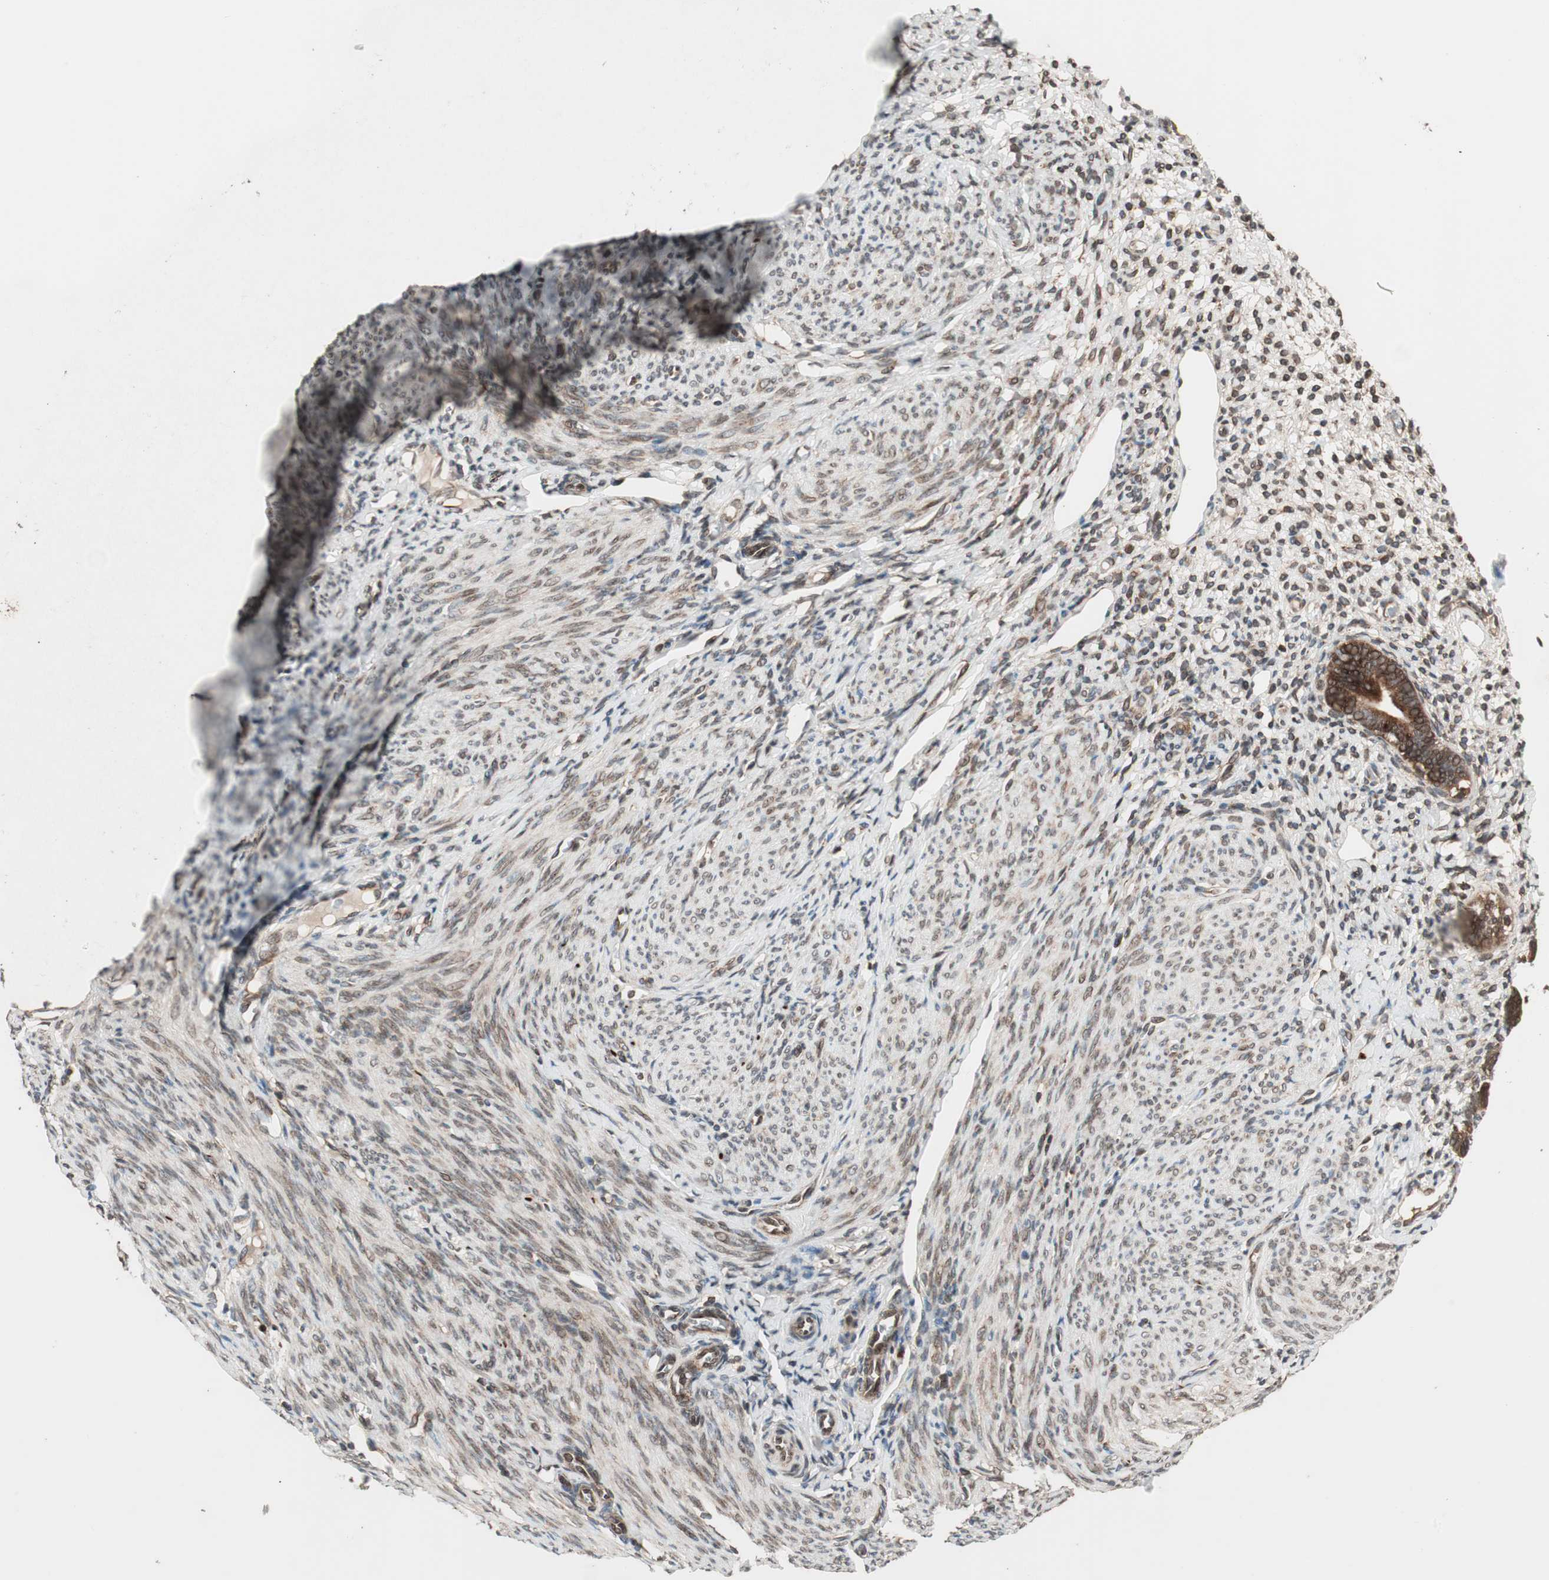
{"staining": {"intensity": "moderate", "quantity": ">75%", "location": "cytoplasmic/membranous,nuclear"}, "tissue": "endometrium", "cell_type": "Cells in endometrial stroma", "image_type": "normal", "snomed": [{"axis": "morphology", "description": "Normal tissue, NOS"}, {"axis": "topography", "description": "Endometrium"}], "caption": "Immunohistochemical staining of normal human endometrium exhibits moderate cytoplasmic/membranous,nuclear protein staining in approximately >75% of cells in endometrial stroma.", "gene": "NUP62", "patient": {"sex": "female", "age": 61}}